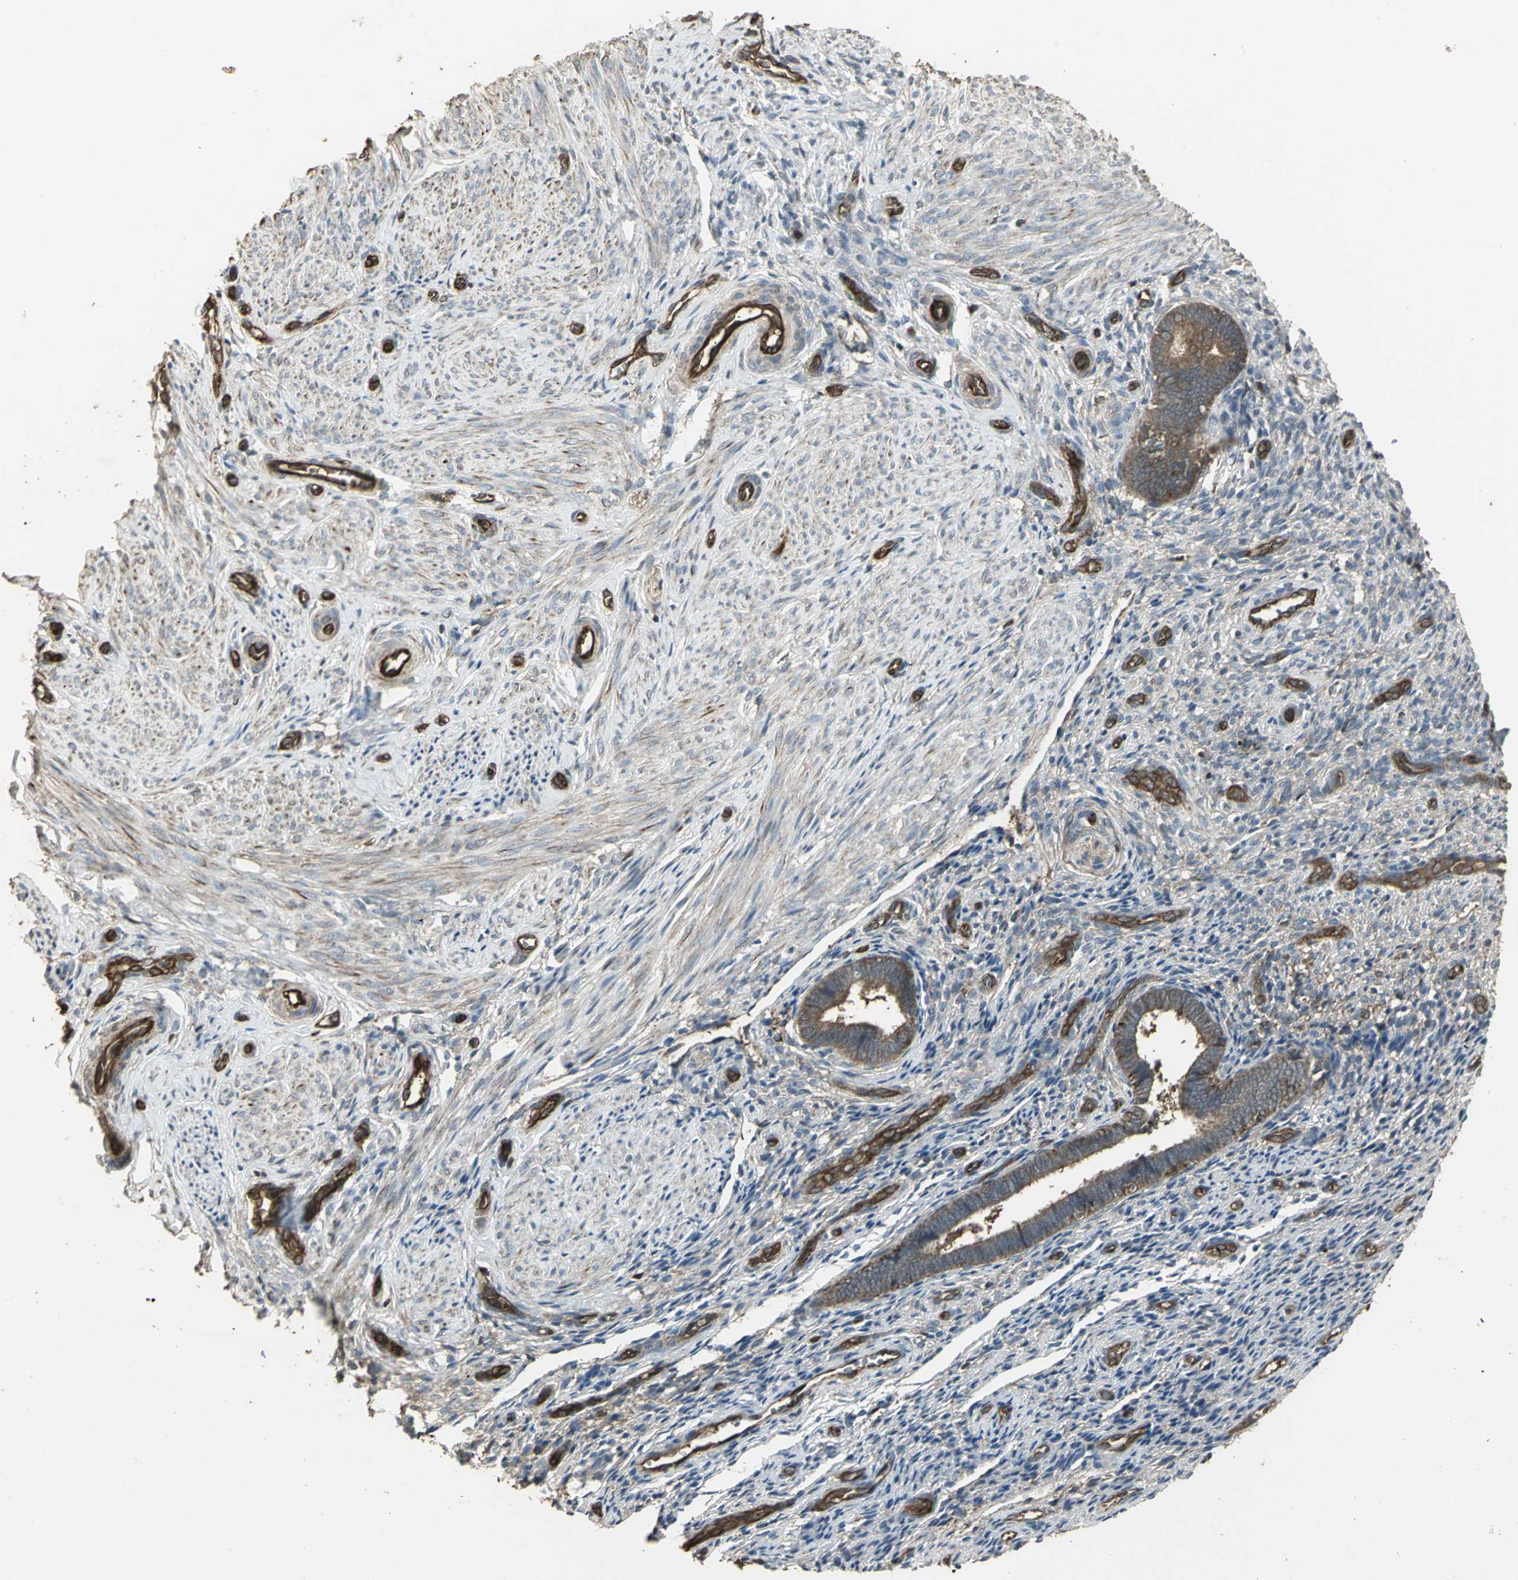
{"staining": {"intensity": "weak", "quantity": "25%-75%", "location": "cytoplasmic/membranous"}, "tissue": "endometrium", "cell_type": "Cells in endometrial stroma", "image_type": "normal", "snomed": [{"axis": "morphology", "description": "Normal tissue, NOS"}, {"axis": "topography", "description": "Endometrium"}], "caption": "Immunohistochemical staining of unremarkable human endometrium exhibits low levels of weak cytoplasmic/membranous positivity in about 25%-75% of cells in endometrial stroma. Nuclei are stained in blue.", "gene": "PRXL2B", "patient": {"sex": "female", "age": 27}}